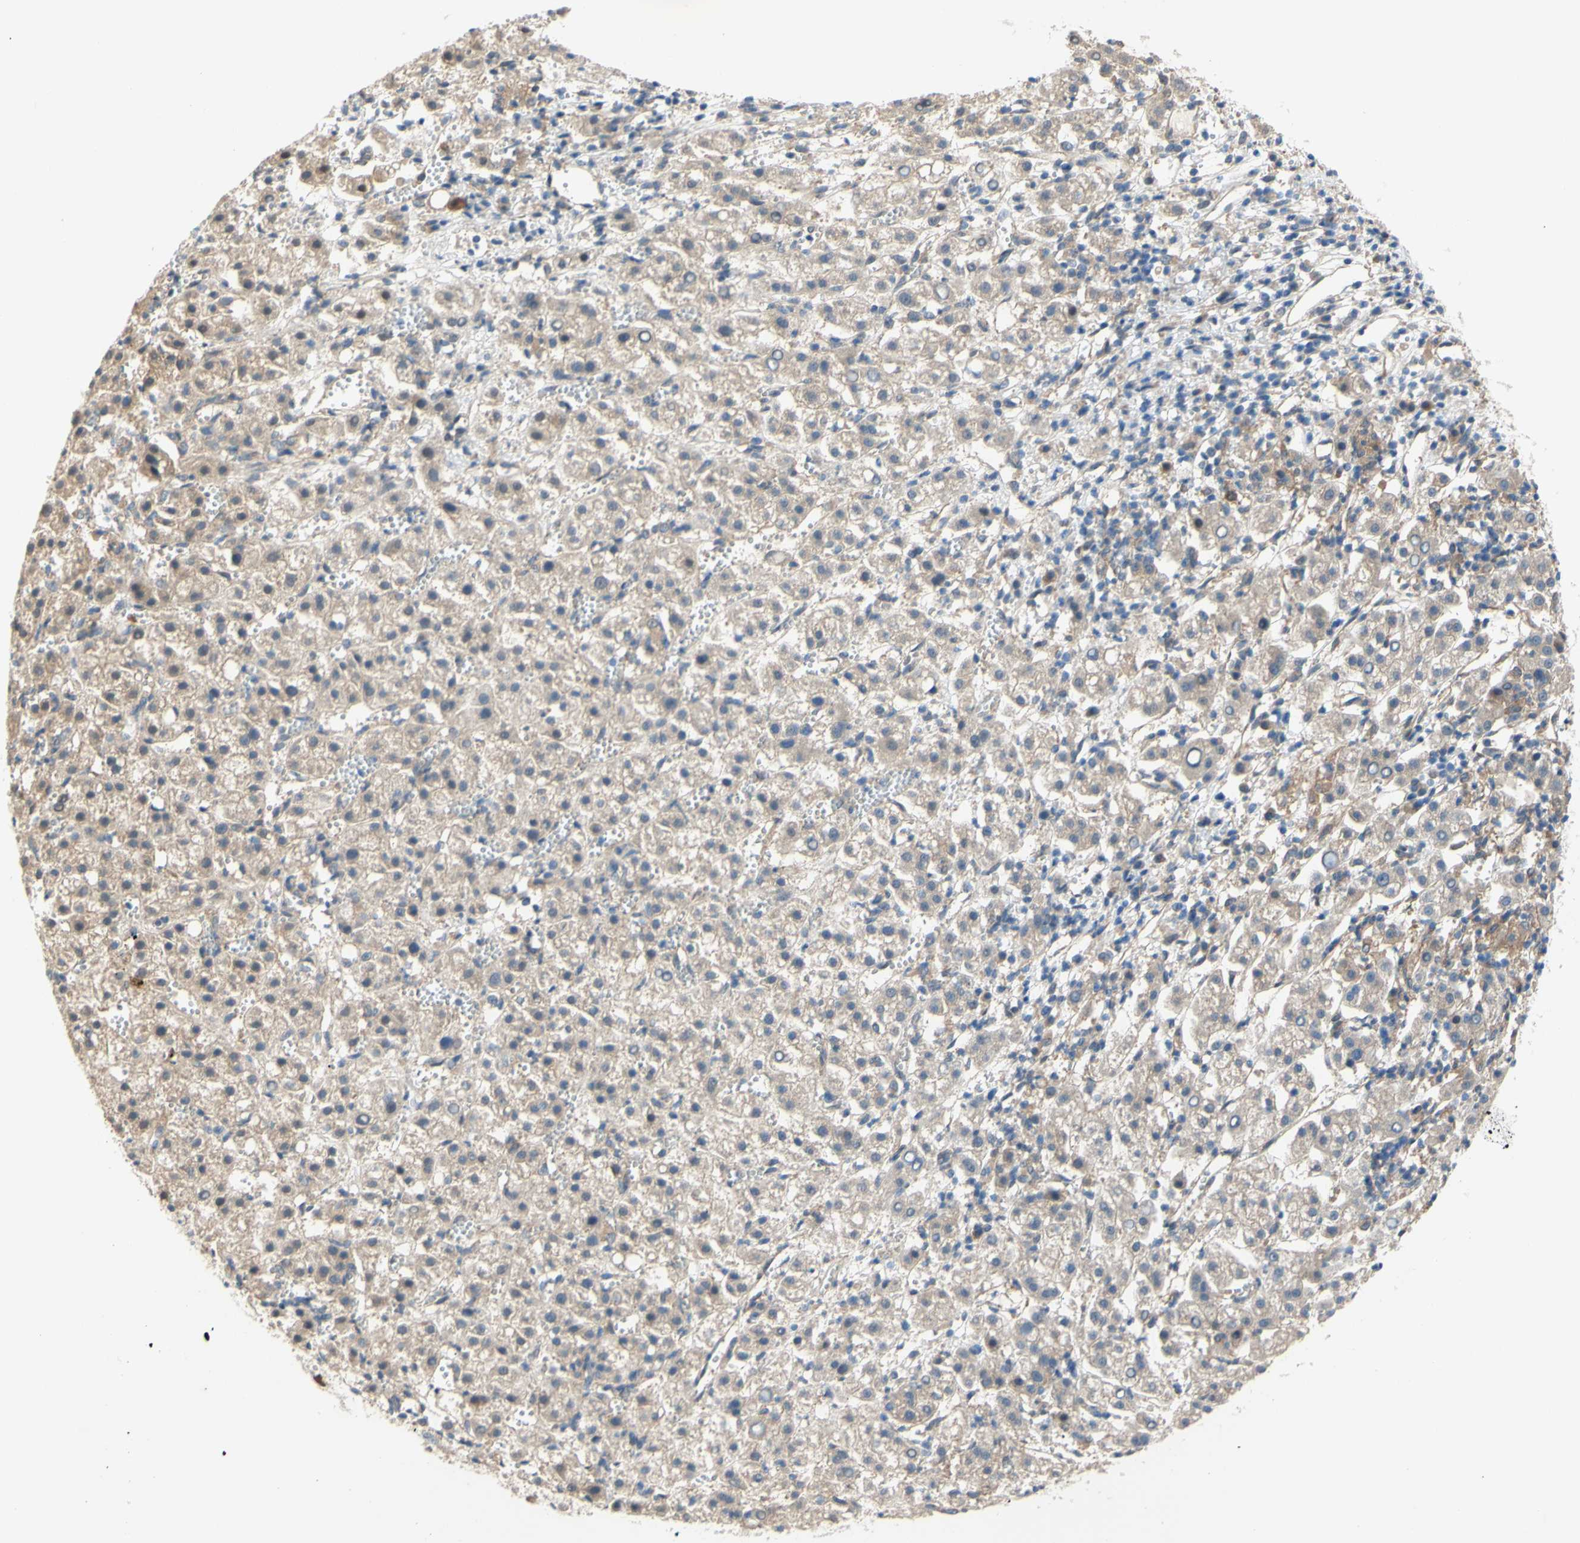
{"staining": {"intensity": "weak", "quantity": "25%-75%", "location": "cytoplasmic/membranous"}, "tissue": "liver cancer", "cell_type": "Tumor cells", "image_type": "cancer", "snomed": [{"axis": "morphology", "description": "Carcinoma, Hepatocellular, NOS"}, {"axis": "topography", "description": "Liver"}], "caption": "High-power microscopy captured an immunohistochemistry photomicrograph of liver cancer, revealing weak cytoplasmic/membranous expression in about 25%-75% of tumor cells.", "gene": "DYNLRB1", "patient": {"sex": "female", "age": 58}}